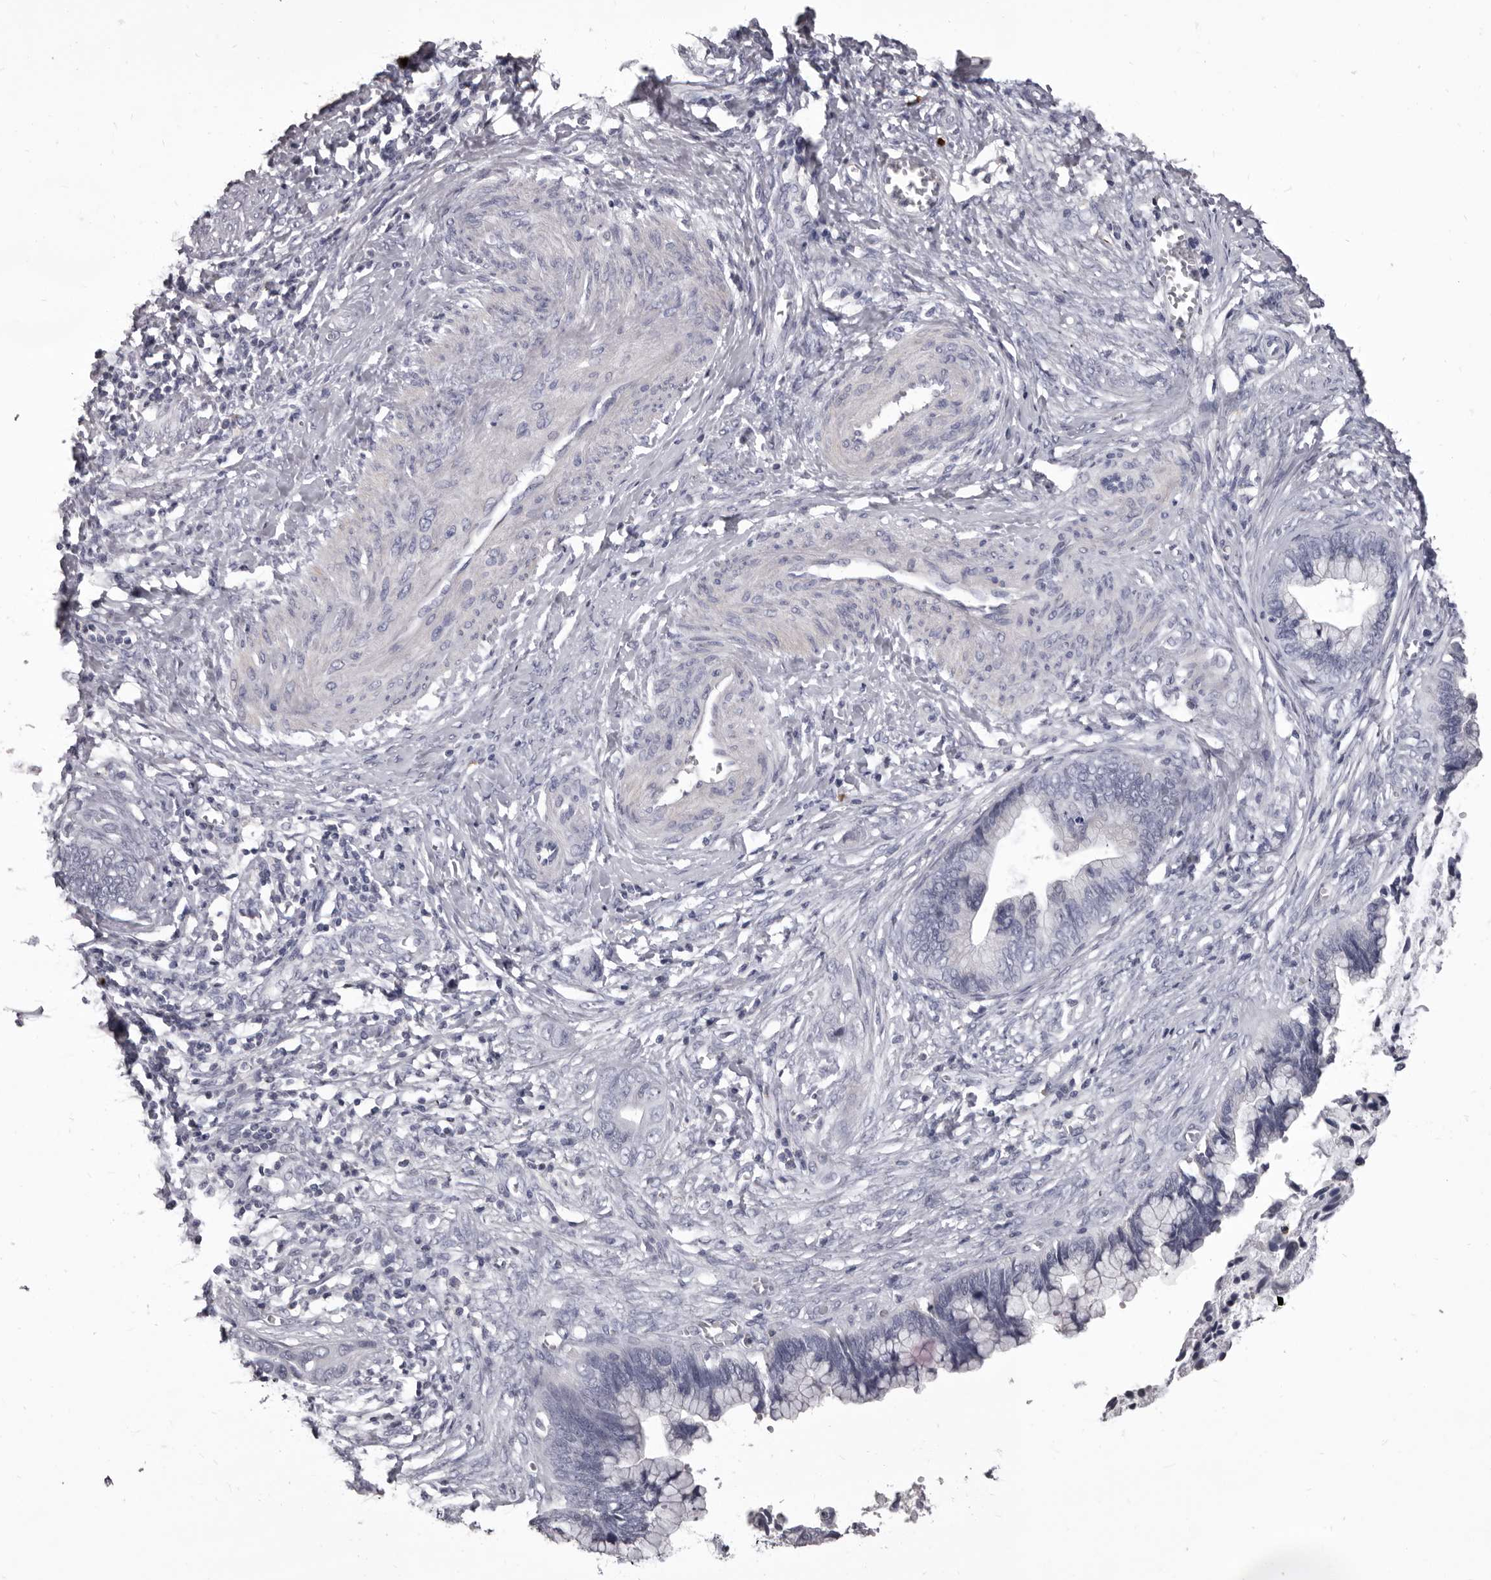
{"staining": {"intensity": "negative", "quantity": "none", "location": "none"}, "tissue": "cervical cancer", "cell_type": "Tumor cells", "image_type": "cancer", "snomed": [{"axis": "morphology", "description": "Adenocarcinoma, NOS"}, {"axis": "topography", "description": "Cervix"}], "caption": "There is no significant staining in tumor cells of adenocarcinoma (cervical). The staining was performed using DAB (3,3'-diaminobenzidine) to visualize the protein expression in brown, while the nuclei were stained in blue with hematoxylin (Magnification: 20x).", "gene": "GZMH", "patient": {"sex": "female", "age": 44}}